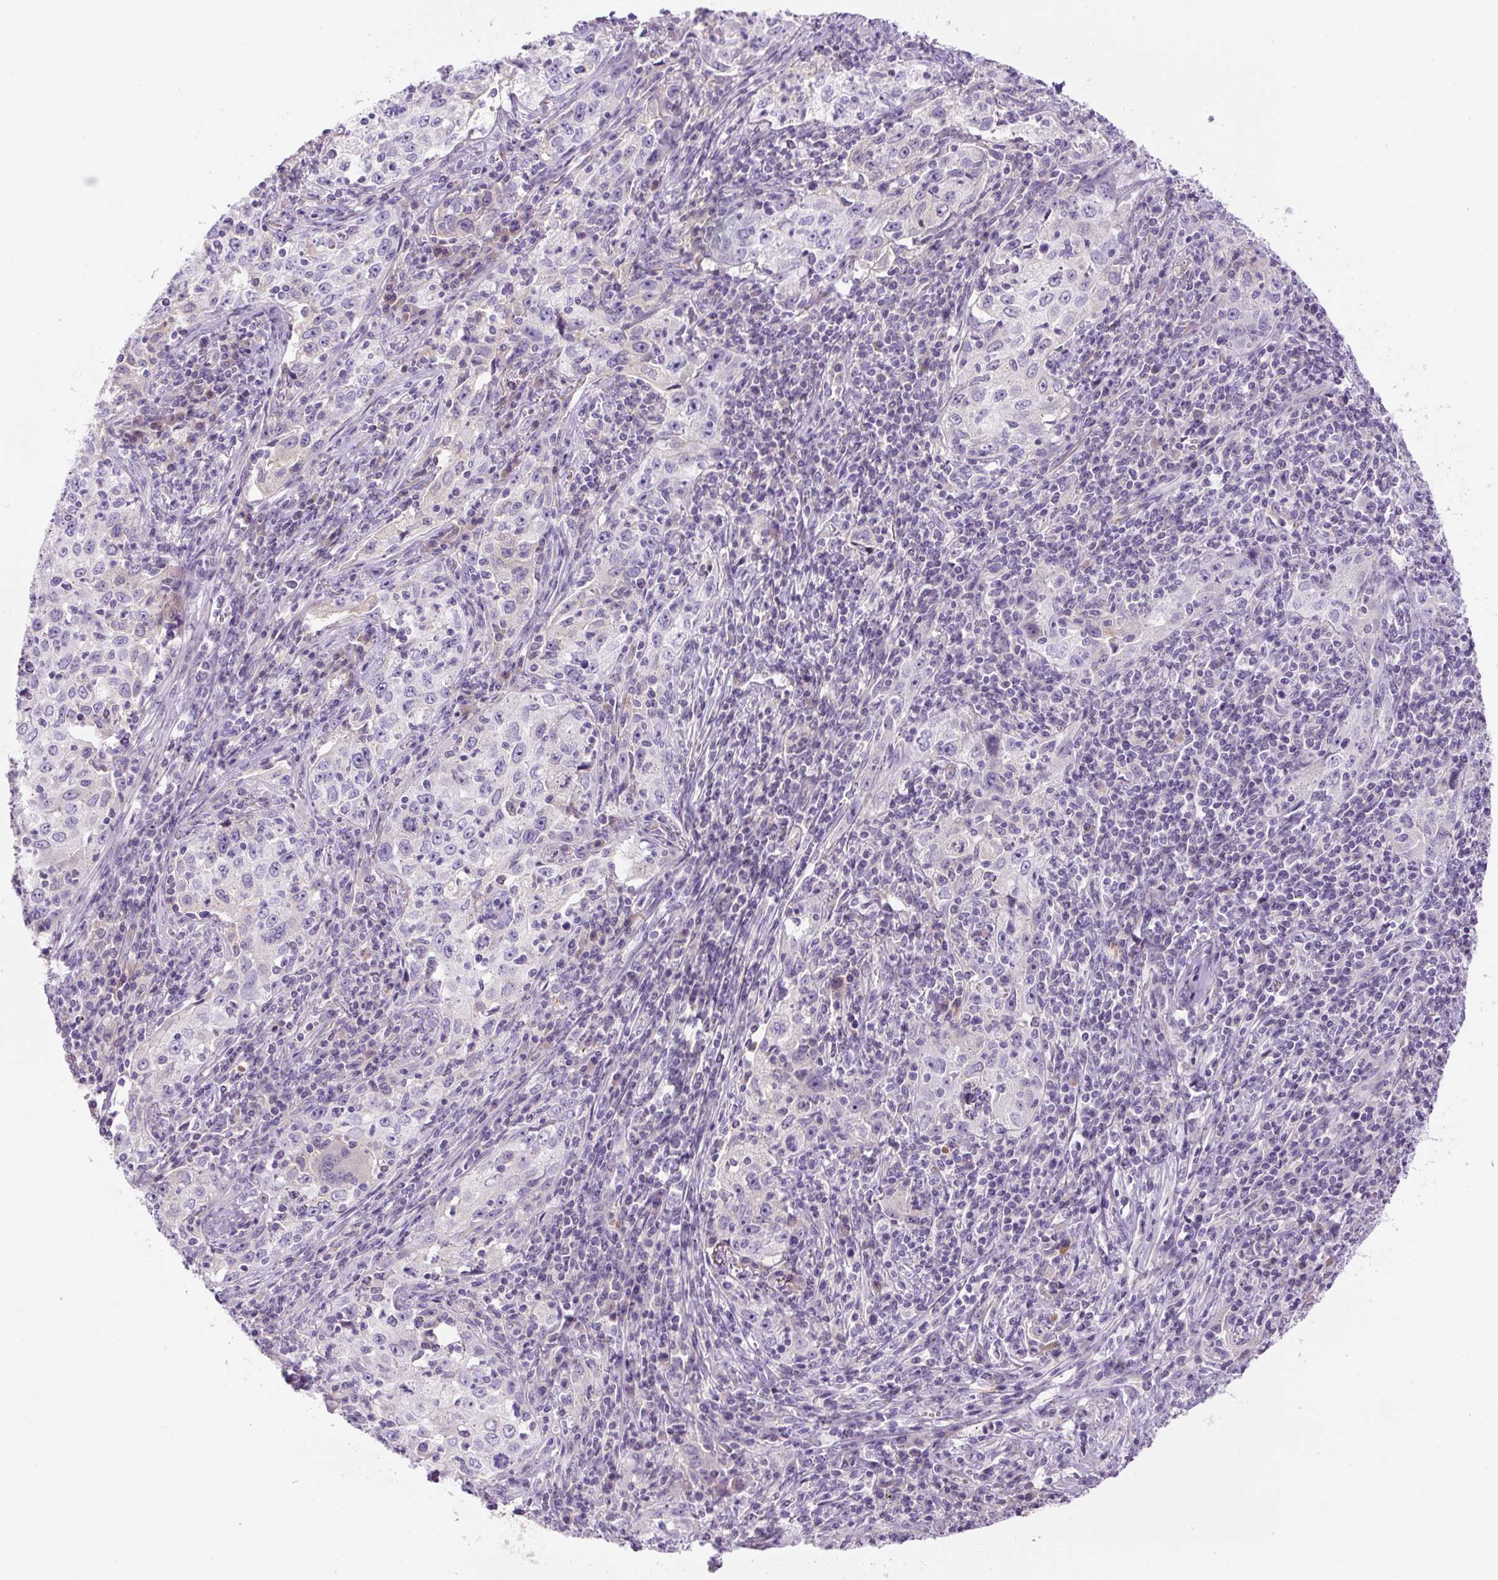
{"staining": {"intensity": "negative", "quantity": "none", "location": "none"}, "tissue": "lung cancer", "cell_type": "Tumor cells", "image_type": "cancer", "snomed": [{"axis": "morphology", "description": "Squamous cell carcinoma, NOS"}, {"axis": "topography", "description": "Lung"}], "caption": "High power microscopy micrograph of an IHC histopathology image of lung cancer, revealing no significant expression in tumor cells. (Stains: DAB (3,3'-diaminobenzidine) IHC with hematoxylin counter stain, Microscopy: brightfield microscopy at high magnification).", "gene": "RSPO4", "patient": {"sex": "male", "age": 71}}